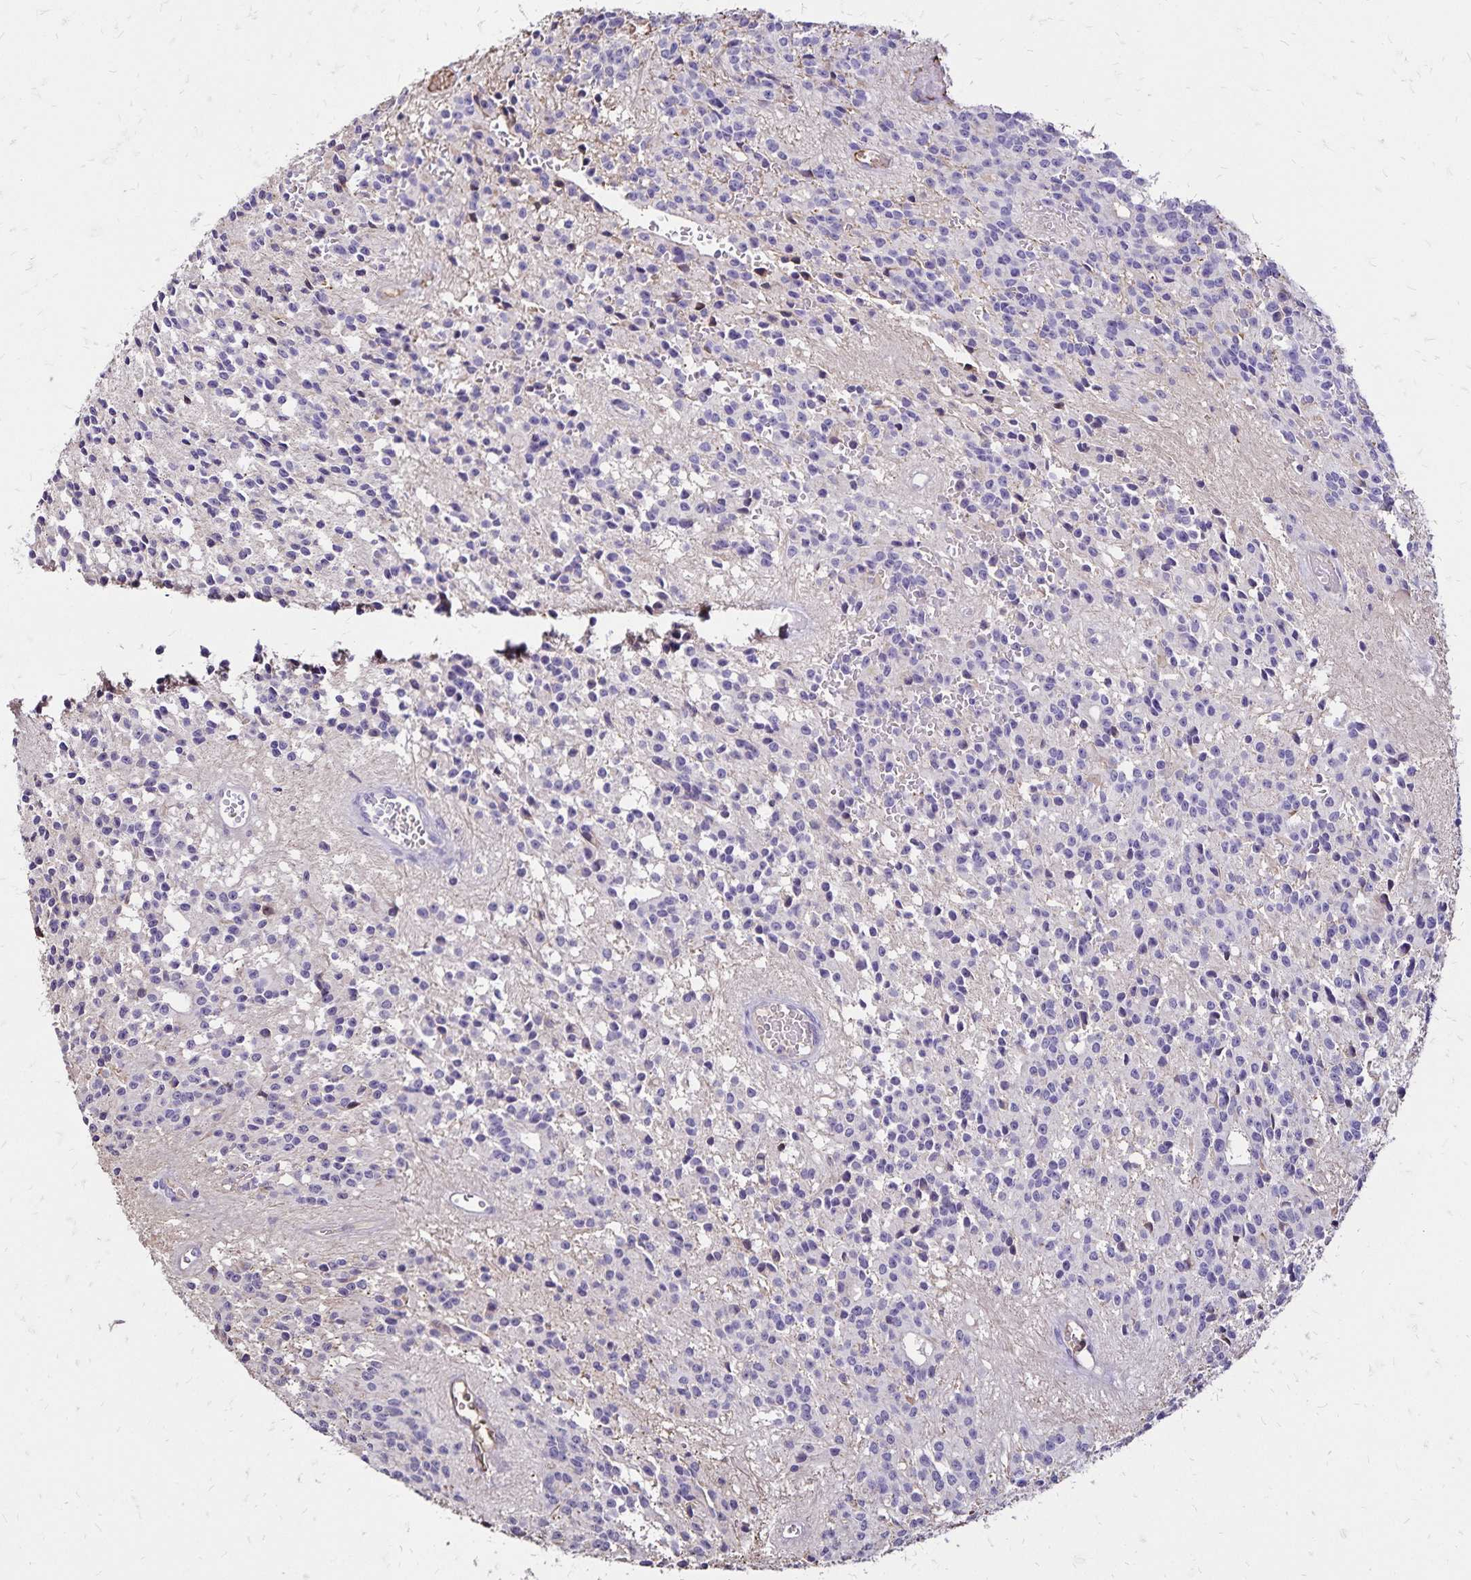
{"staining": {"intensity": "negative", "quantity": "none", "location": "none"}, "tissue": "glioma", "cell_type": "Tumor cells", "image_type": "cancer", "snomed": [{"axis": "morphology", "description": "Glioma, malignant, Low grade"}, {"axis": "topography", "description": "Brain"}], "caption": "This is an immunohistochemistry (IHC) histopathology image of human malignant glioma (low-grade). There is no staining in tumor cells.", "gene": "KISS1", "patient": {"sex": "male", "age": 31}}